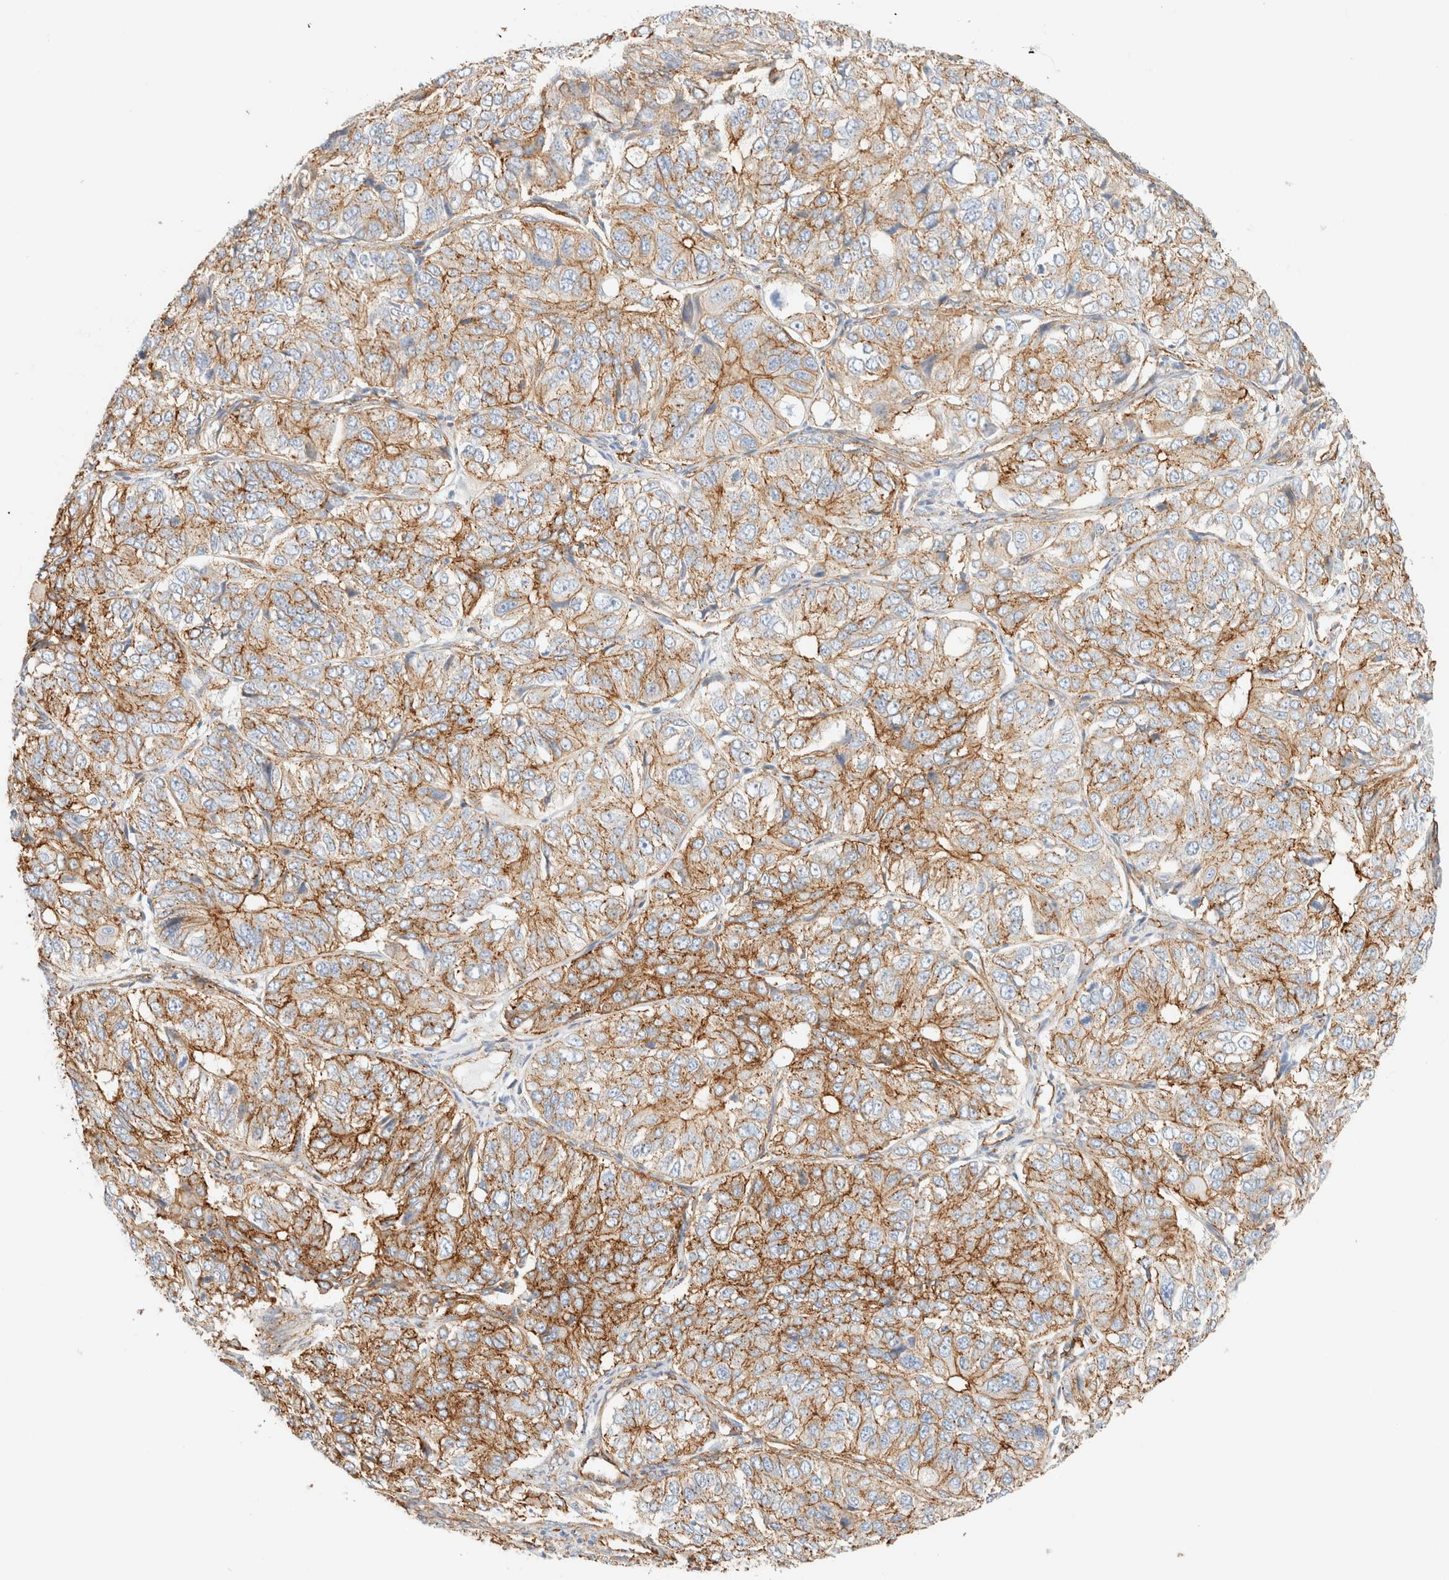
{"staining": {"intensity": "moderate", "quantity": ">75%", "location": "cytoplasmic/membranous"}, "tissue": "ovarian cancer", "cell_type": "Tumor cells", "image_type": "cancer", "snomed": [{"axis": "morphology", "description": "Carcinoma, endometroid"}, {"axis": "topography", "description": "Ovary"}], "caption": "Immunohistochemical staining of endometroid carcinoma (ovarian) displays medium levels of moderate cytoplasmic/membranous protein positivity in about >75% of tumor cells.", "gene": "CYB5R4", "patient": {"sex": "female", "age": 51}}